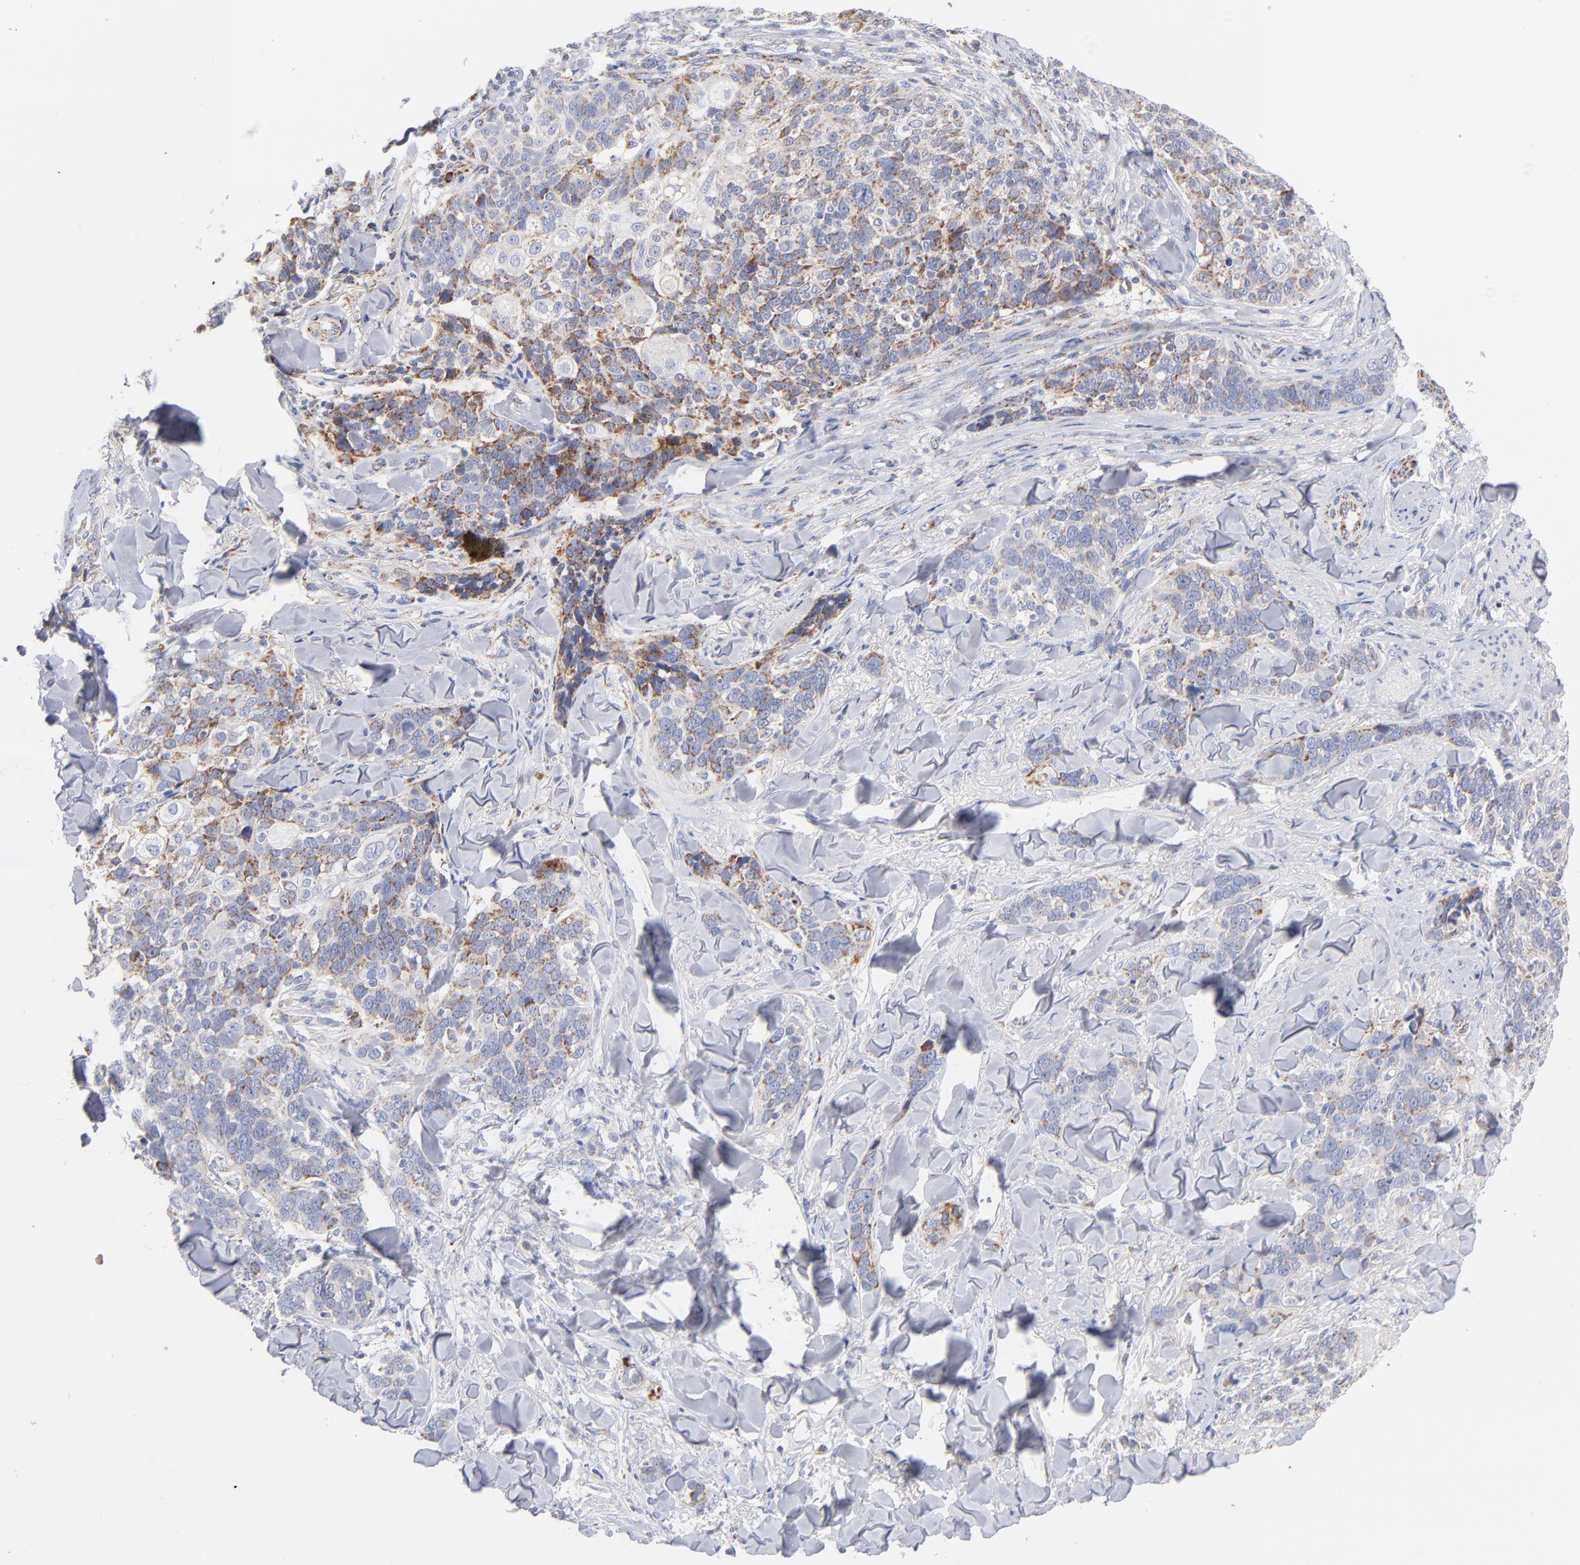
{"staining": {"intensity": "moderate", "quantity": ">75%", "location": "cytoplasmic/membranous"}, "tissue": "skin cancer", "cell_type": "Tumor cells", "image_type": "cancer", "snomed": [{"axis": "morphology", "description": "Normal tissue, NOS"}, {"axis": "morphology", "description": "Squamous cell carcinoma, NOS"}, {"axis": "topography", "description": "Skin"}], "caption": "Skin cancer (squamous cell carcinoma) stained with a protein marker exhibits moderate staining in tumor cells.", "gene": "DLAT", "patient": {"sex": "female", "age": 83}}